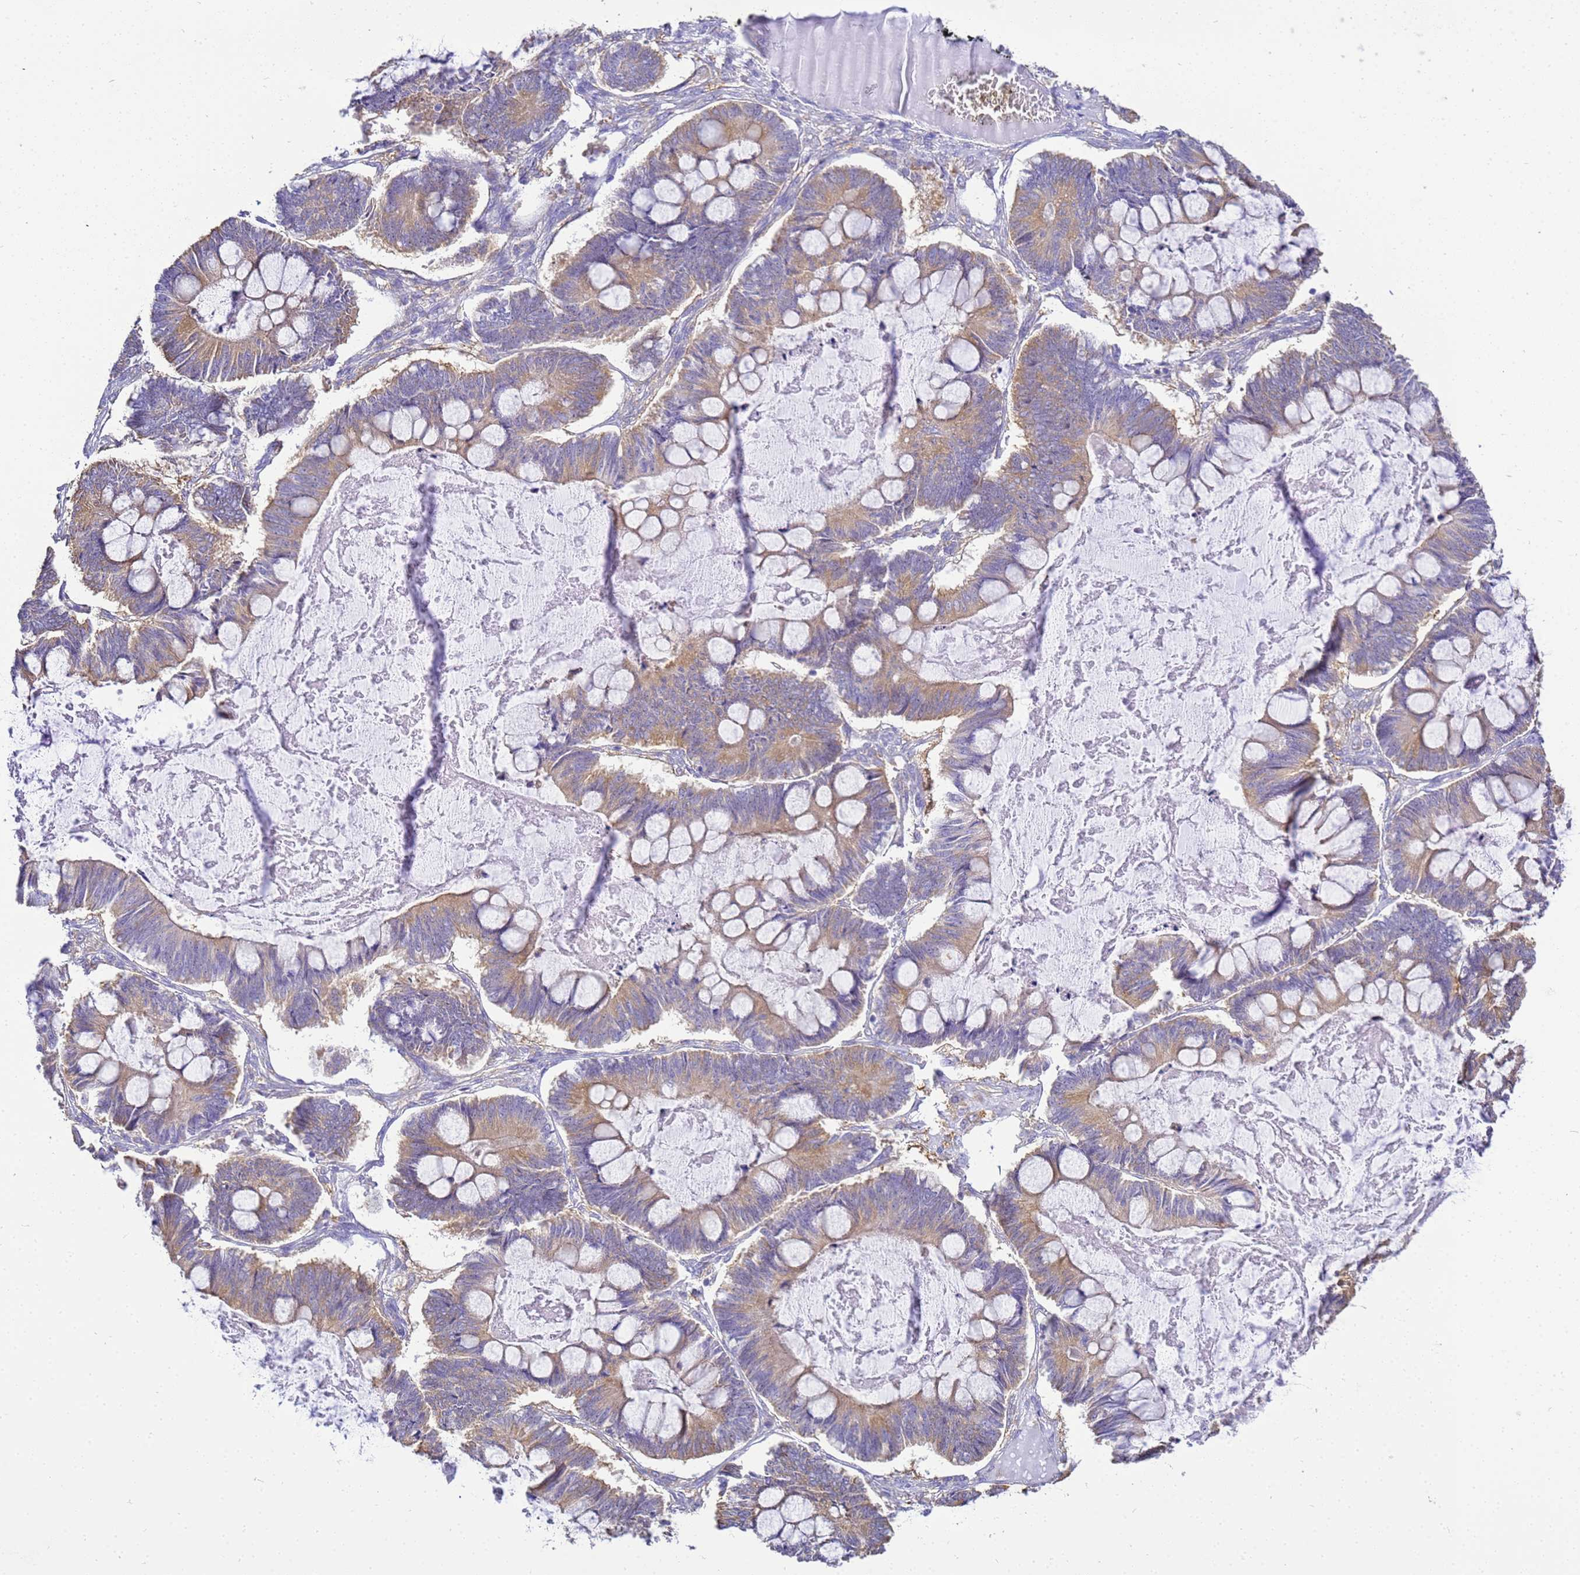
{"staining": {"intensity": "moderate", "quantity": ">75%", "location": "cytoplasmic/membranous"}, "tissue": "ovarian cancer", "cell_type": "Tumor cells", "image_type": "cancer", "snomed": [{"axis": "morphology", "description": "Cystadenocarcinoma, mucinous, NOS"}, {"axis": "topography", "description": "Ovary"}], "caption": "IHC of ovarian mucinous cystadenocarcinoma demonstrates medium levels of moderate cytoplasmic/membranous staining in approximately >75% of tumor cells. (Brightfield microscopy of DAB IHC at high magnification).", "gene": "NARS1", "patient": {"sex": "female", "age": 61}}